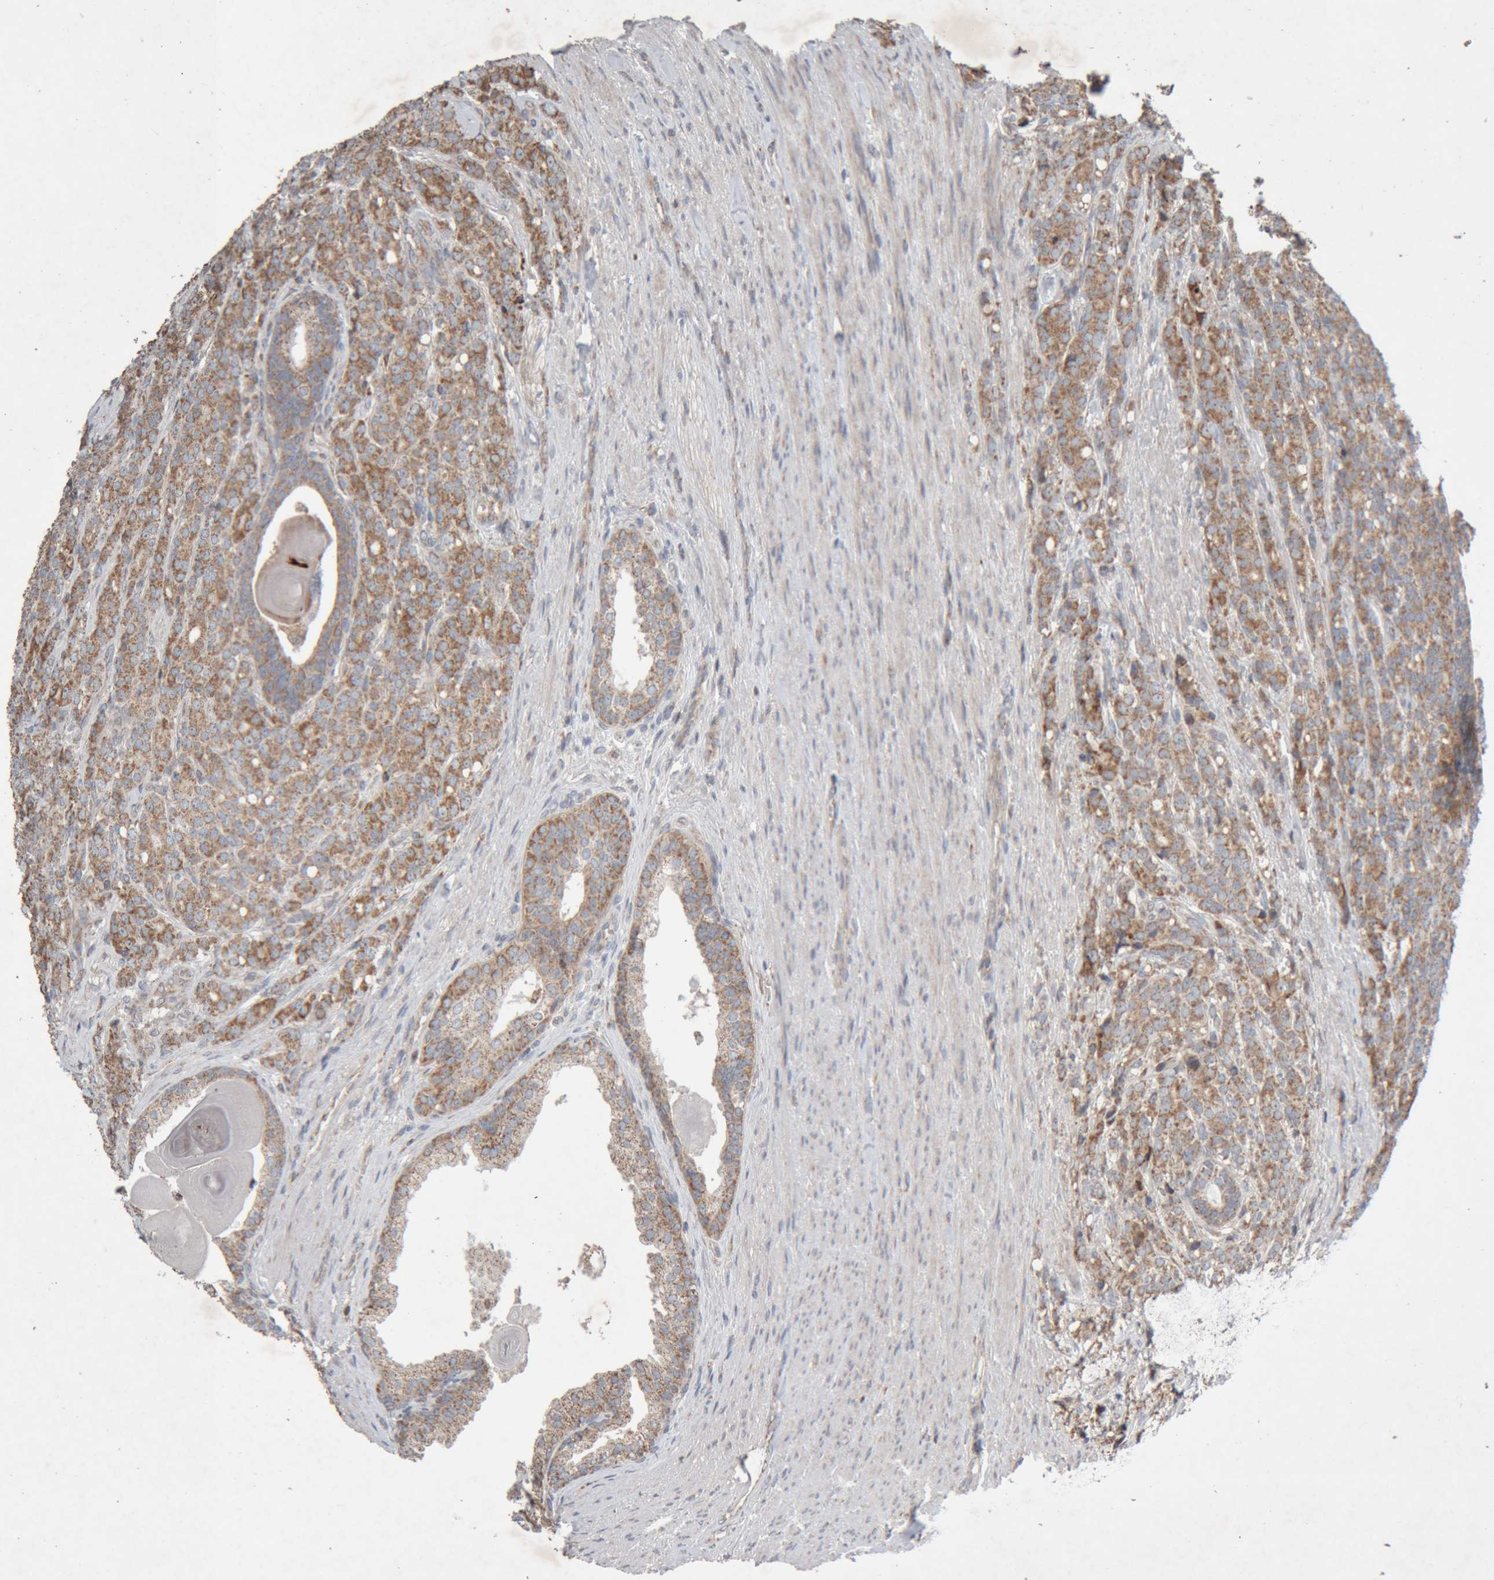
{"staining": {"intensity": "moderate", "quantity": ">75%", "location": "cytoplasmic/membranous"}, "tissue": "prostate cancer", "cell_type": "Tumor cells", "image_type": "cancer", "snomed": [{"axis": "morphology", "description": "Adenocarcinoma, High grade"}, {"axis": "topography", "description": "Prostate"}], "caption": "Prostate adenocarcinoma (high-grade) stained with IHC reveals moderate cytoplasmic/membranous expression in about >75% of tumor cells.", "gene": "KIF21B", "patient": {"sex": "male", "age": 62}}